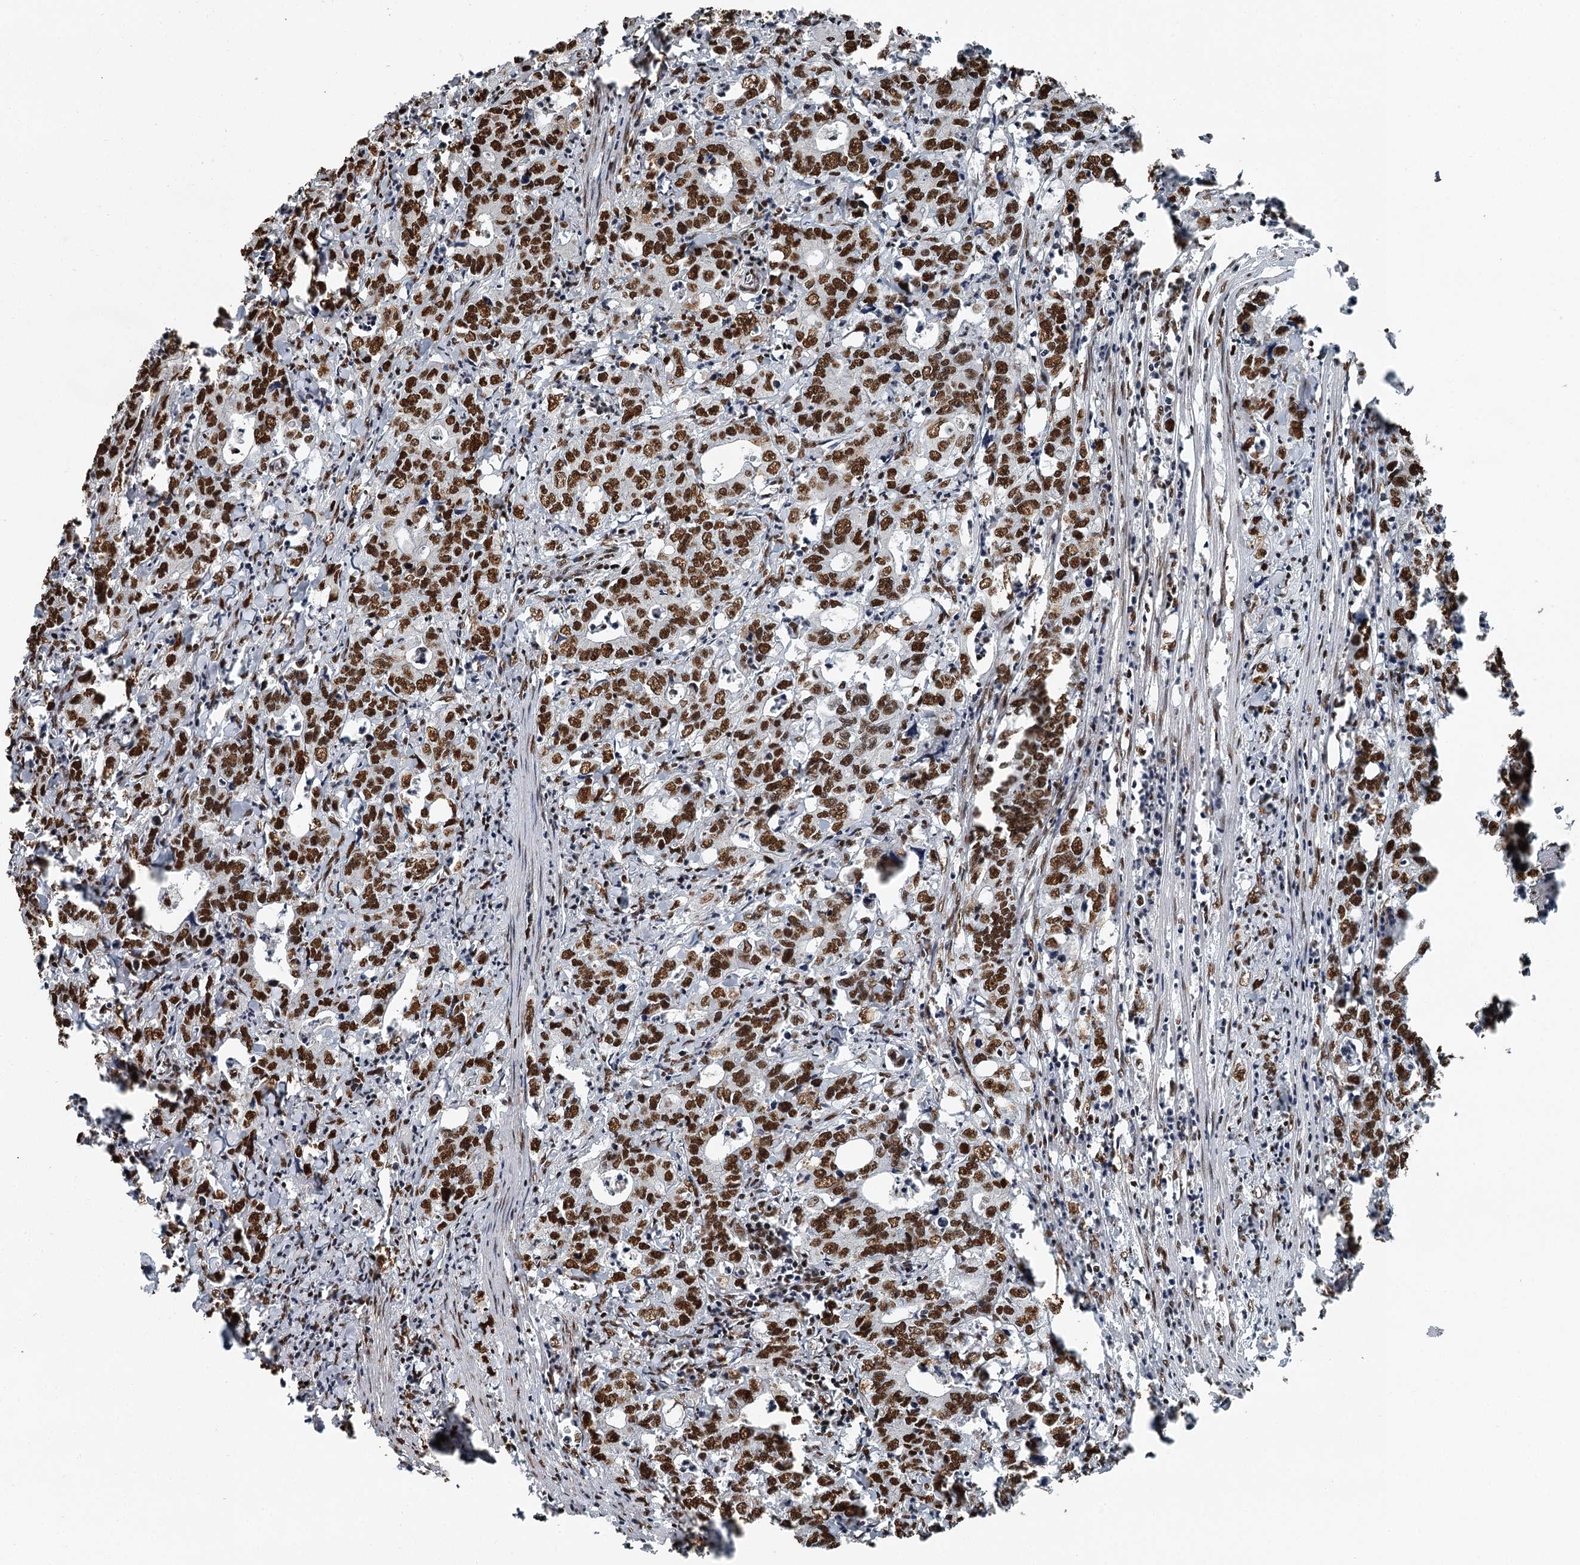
{"staining": {"intensity": "strong", "quantity": ">75%", "location": "nuclear"}, "tissue": "colorectal cancer", "cell_type": "Tumor cells", "image_type": "cancer", "snomed": [{"axis": "morphology", "description": "Adenocarcinoma, NOS"}, {"axis": "topography", "description": "Colon"}], "caption": "An immunohistochemistry (IHC) photomicrograph of tumor tissue is shown. Protein staining in brown labels strong nuclear positivity in colorectal cancer within tumor cells.", "gene": "RBBP7", "patient": {"sex": "female", "age": 75}}